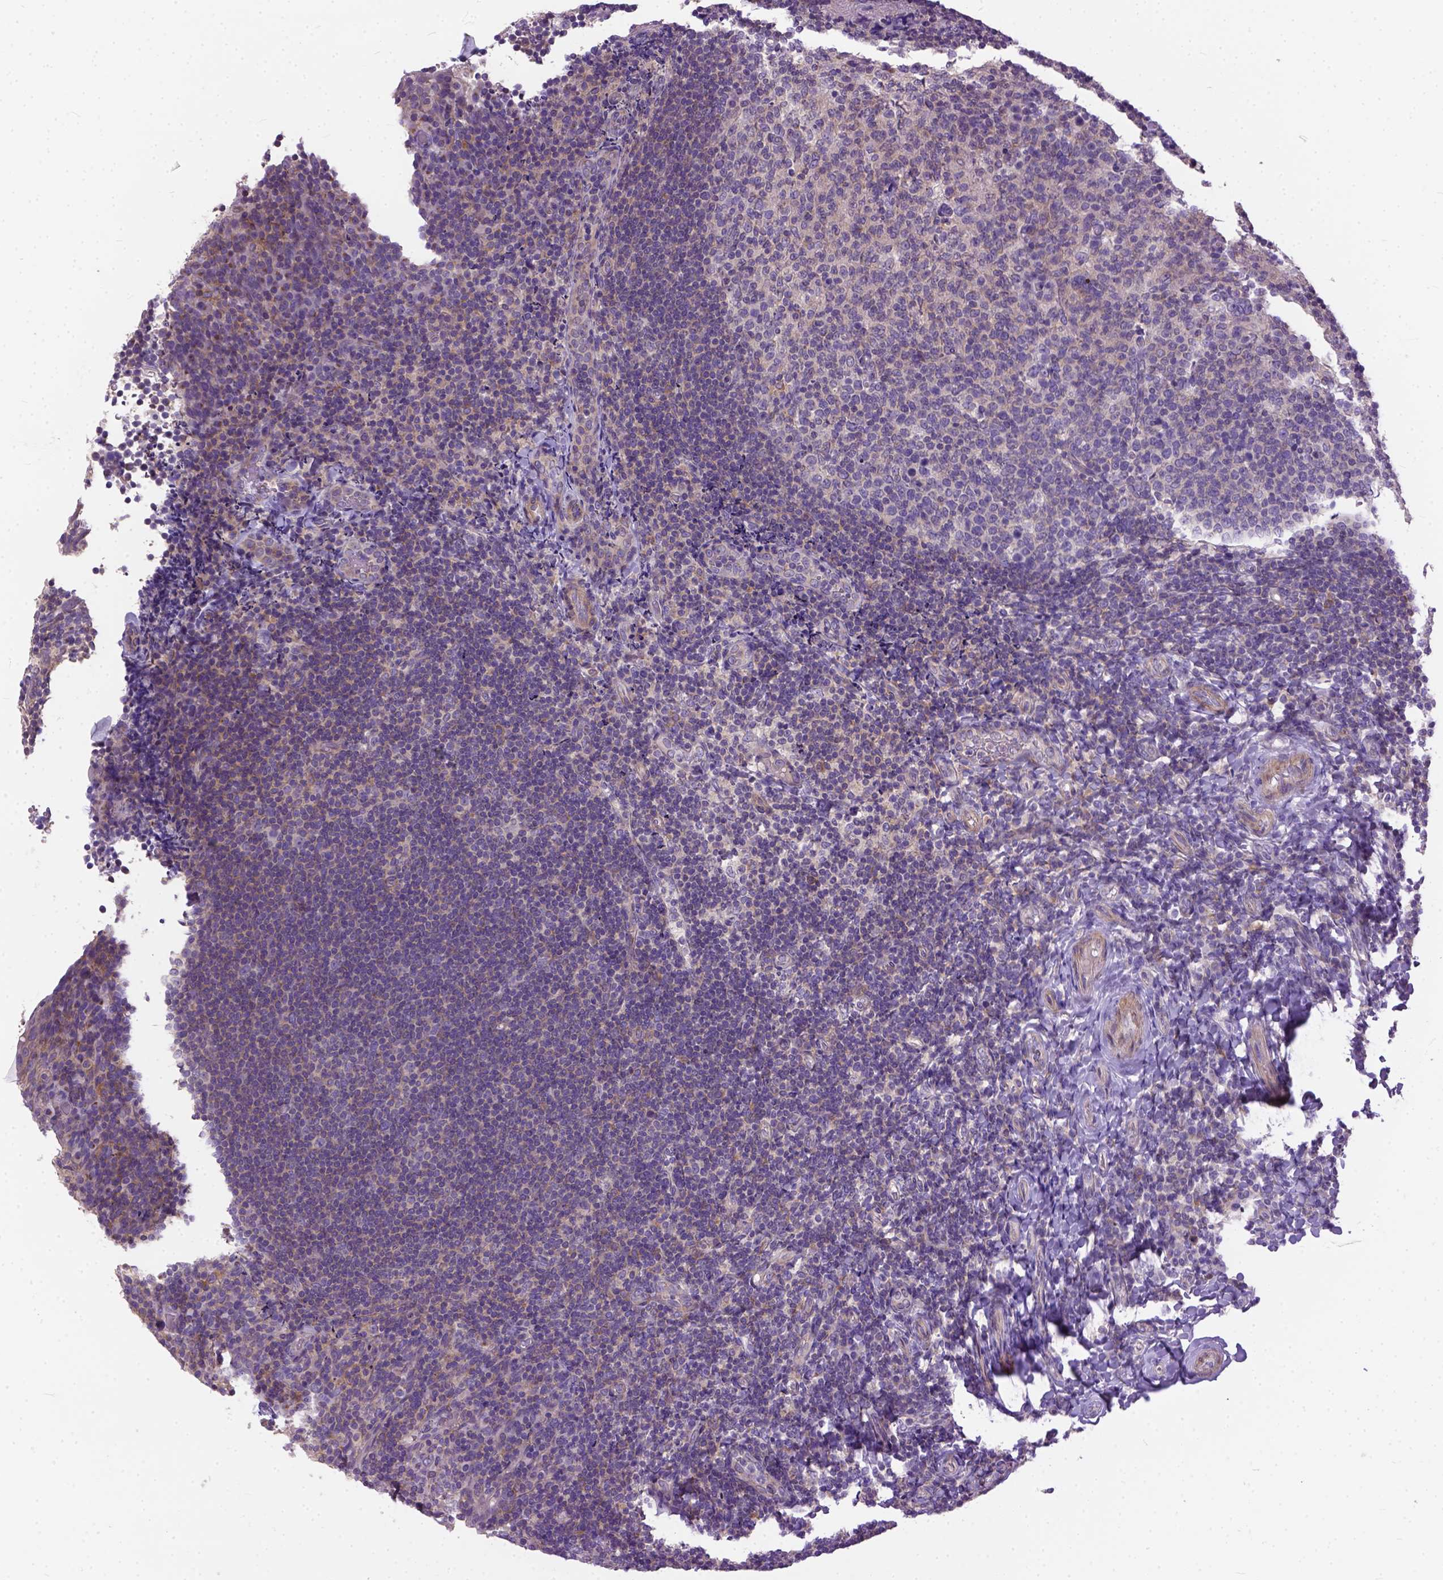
{"staining": {"intensity": "weak", "quantity": "<25%", "location": "cytoplasmic/membranous"}, "tissue": "tonsil", "cell_type": "Germinal center cells", "image_type": "normal", "snomed": [{"axis": "morphology", "description": "Normal tissue, NOS"}, {"axis": "topography", "description": "Tonsil"}], "caption": "This is a image of immunohistochemistry staining of normal tonsil, which shows no positivity in germinal center cells.", "gene": "BANF2", "patient": {"sex": "female", "age": 10}}